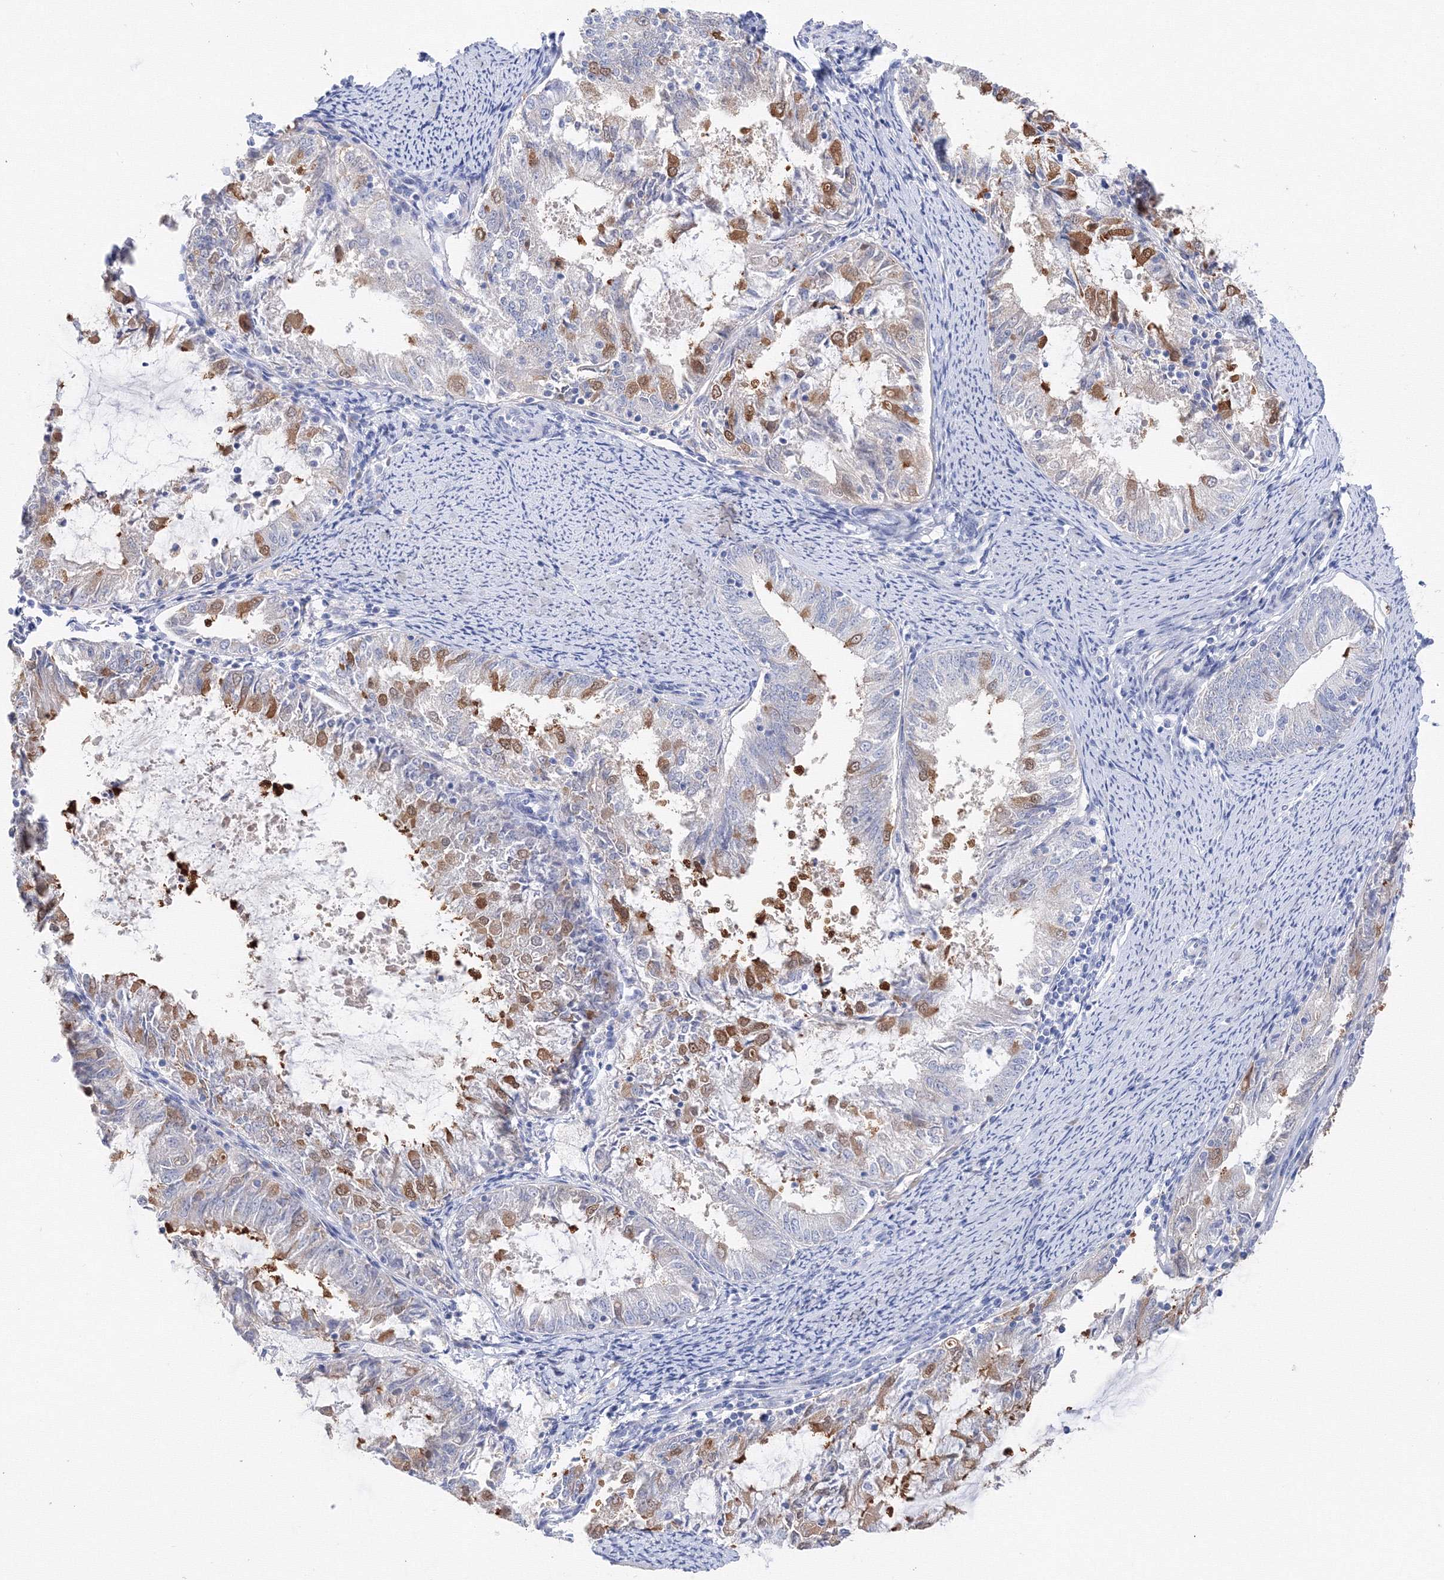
{"staining": {"intensity": "moderate", "quantity": "<25%", "location": "cytoplasmic/membranous"}, "tissue": "endometrial cancer", "cell_type": "Tumor cells", "image_type": "cancer", "snomed": [{"axis": "morphology", "description": "Adenocarcinoma, NOS"}, {"axis": "topography", "description": "Endometrium"}], "caption": "A brown stain labels moderate cytoplasmic/membranous positivity of a protein in endometrial adenocarcinoma tumor cells. (IHC, brightfield microscopy, high magnification).", "gene": "TAMM41", "patient": {"sex": "female", "age": 57}}